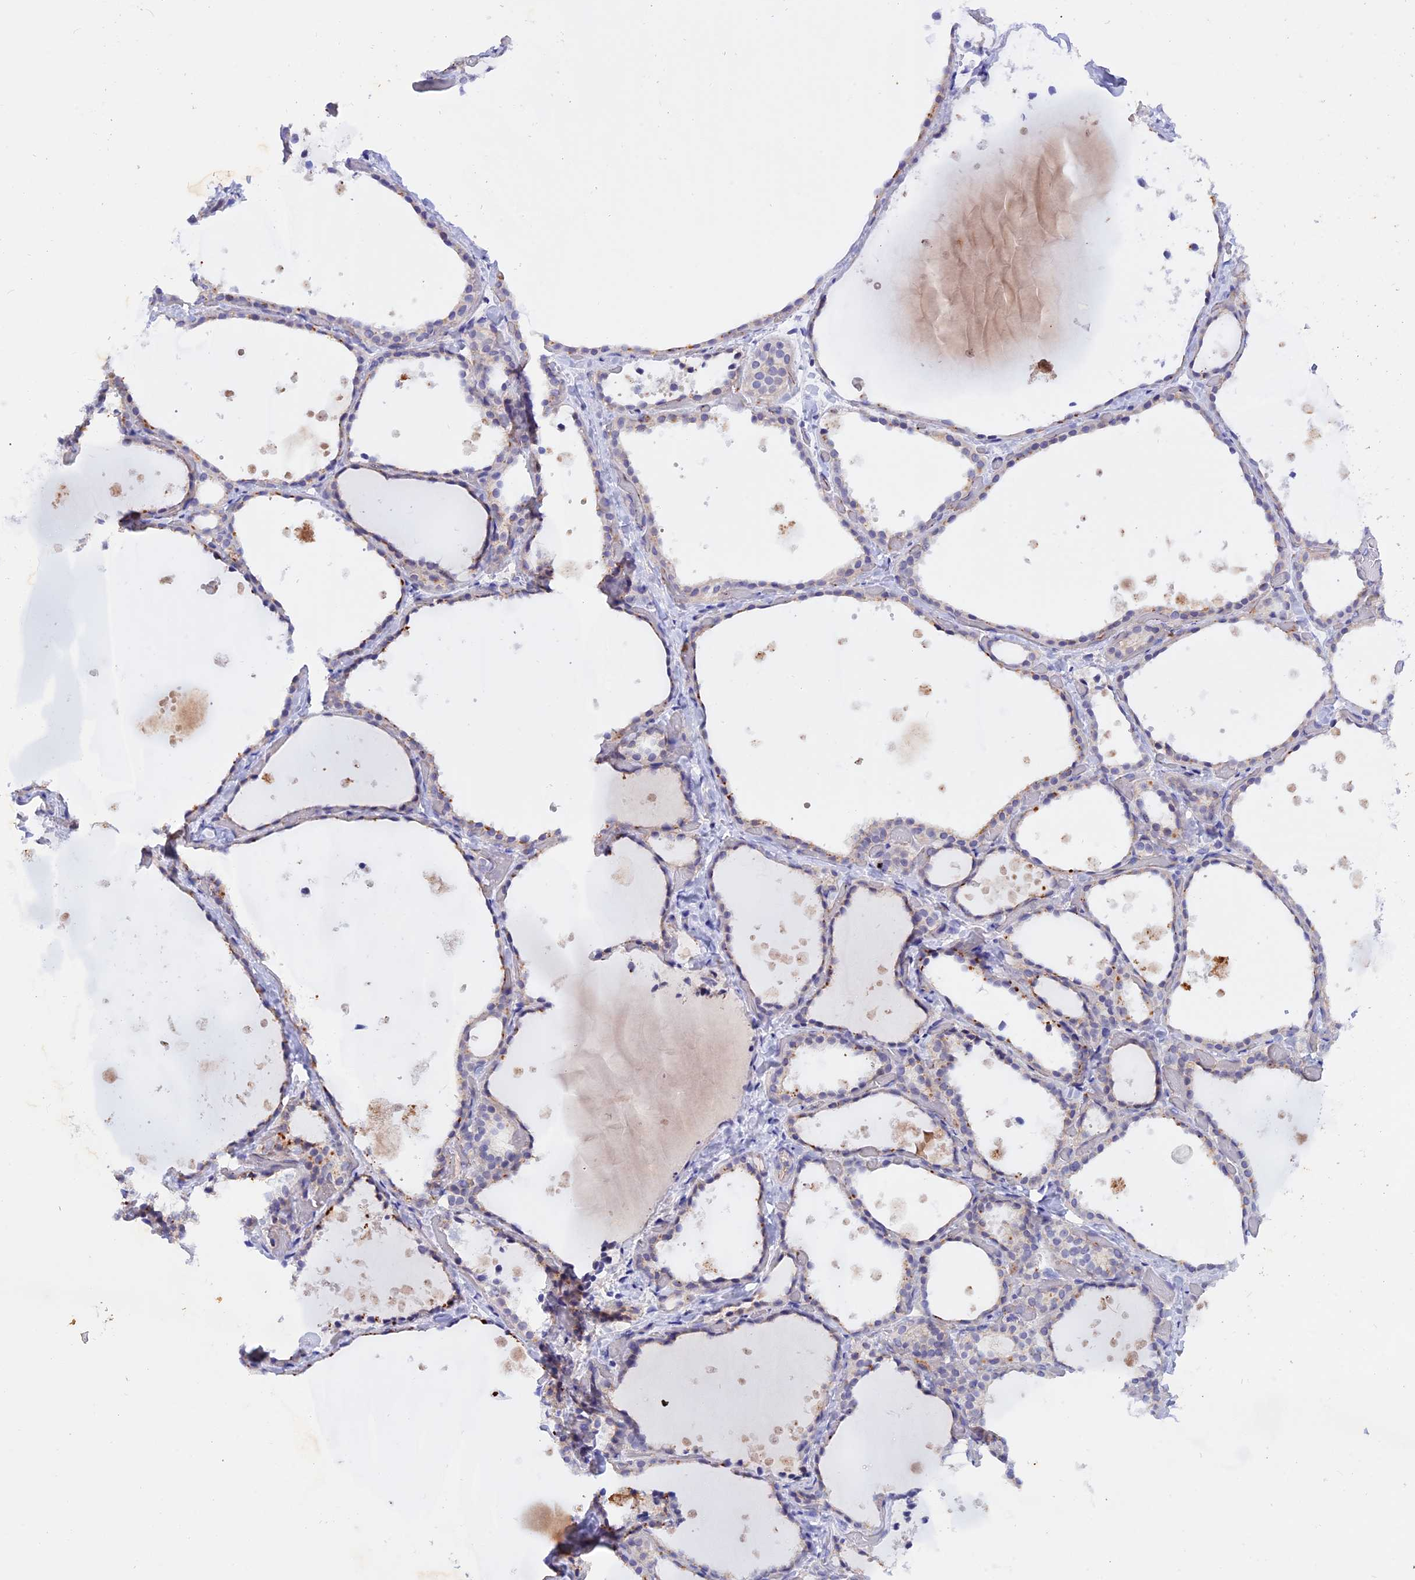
{"staining": {"intensity": "negative", "quantity": "none", "location": "none"}, "tissue": "thyroid gland", "cell_type": "Glandular cells", "image_type": "normal", "snomed": [{"axis": "morphology", "description": "Normal tissue, NOS"}, {"axis": "topography", "description": "Thyroid gland"}], "caption": "Immunohistochemistry (IHC) of unremarkable human thyroid gland reveals no positivity in glandular cells.", "gene": "GK5", "patient": {"sex": "female", "age": 44}}